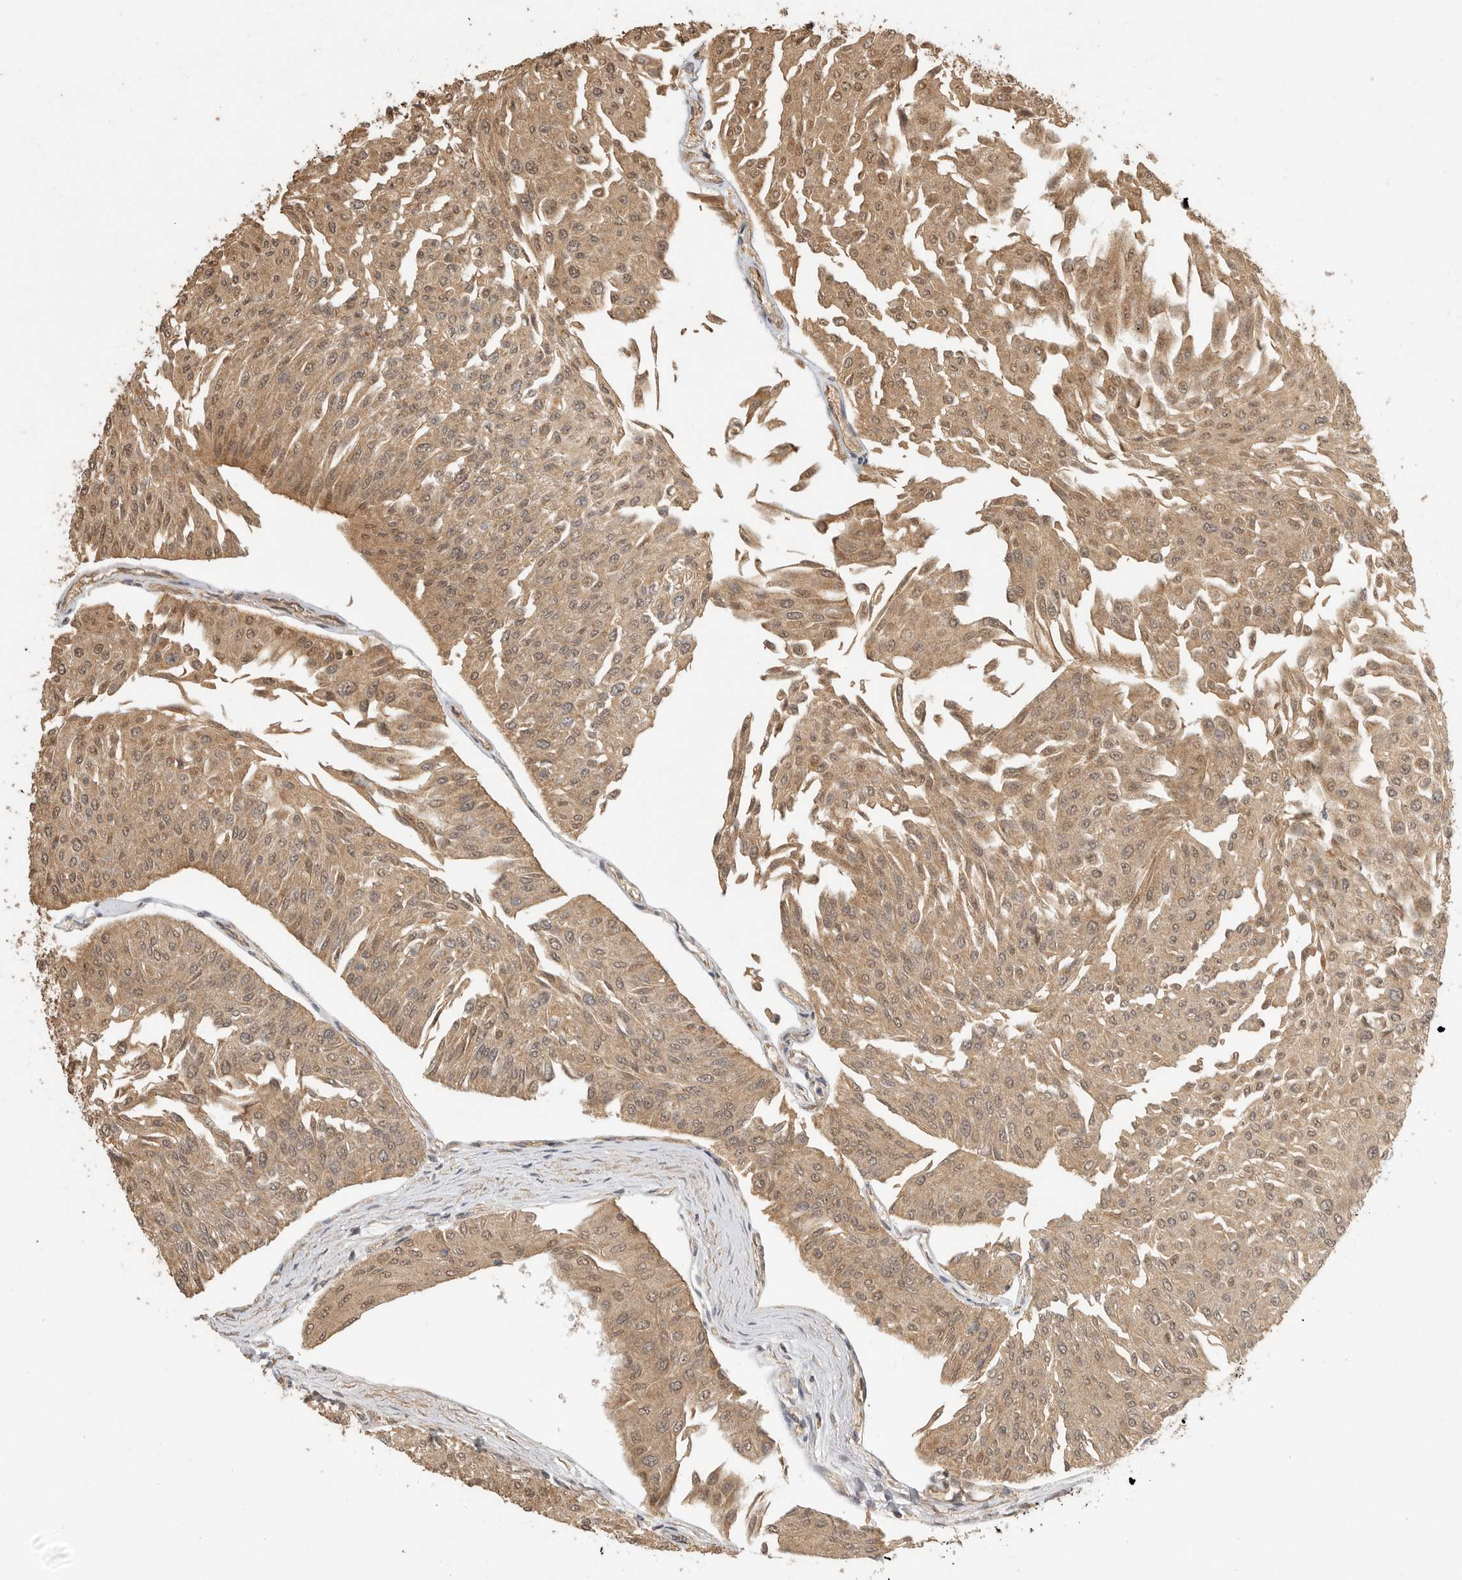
{"staining": {"intensity": "moderate", "quantity": ">75%", "location": "cytoplasmic/membranous,nuclear"}, "tissue": "urothelial cancer", "cell_type": "Tumor cells", "image_type": "cancer", "snomed": [{"axis": "morphology", "description": "Urothelial carcinoma, Low grade"}, {"axis": "topography", "description": "Urinary bladder"}], "caption": "Moderate cytoplasmic/membranous and nuclear positivity for a protein is present in about >75% of tumor cells of urothelial carcinoma (low-grade) using IHC.", "gene": "DFFA", "patient": {"sex": "male", "age": 67}}